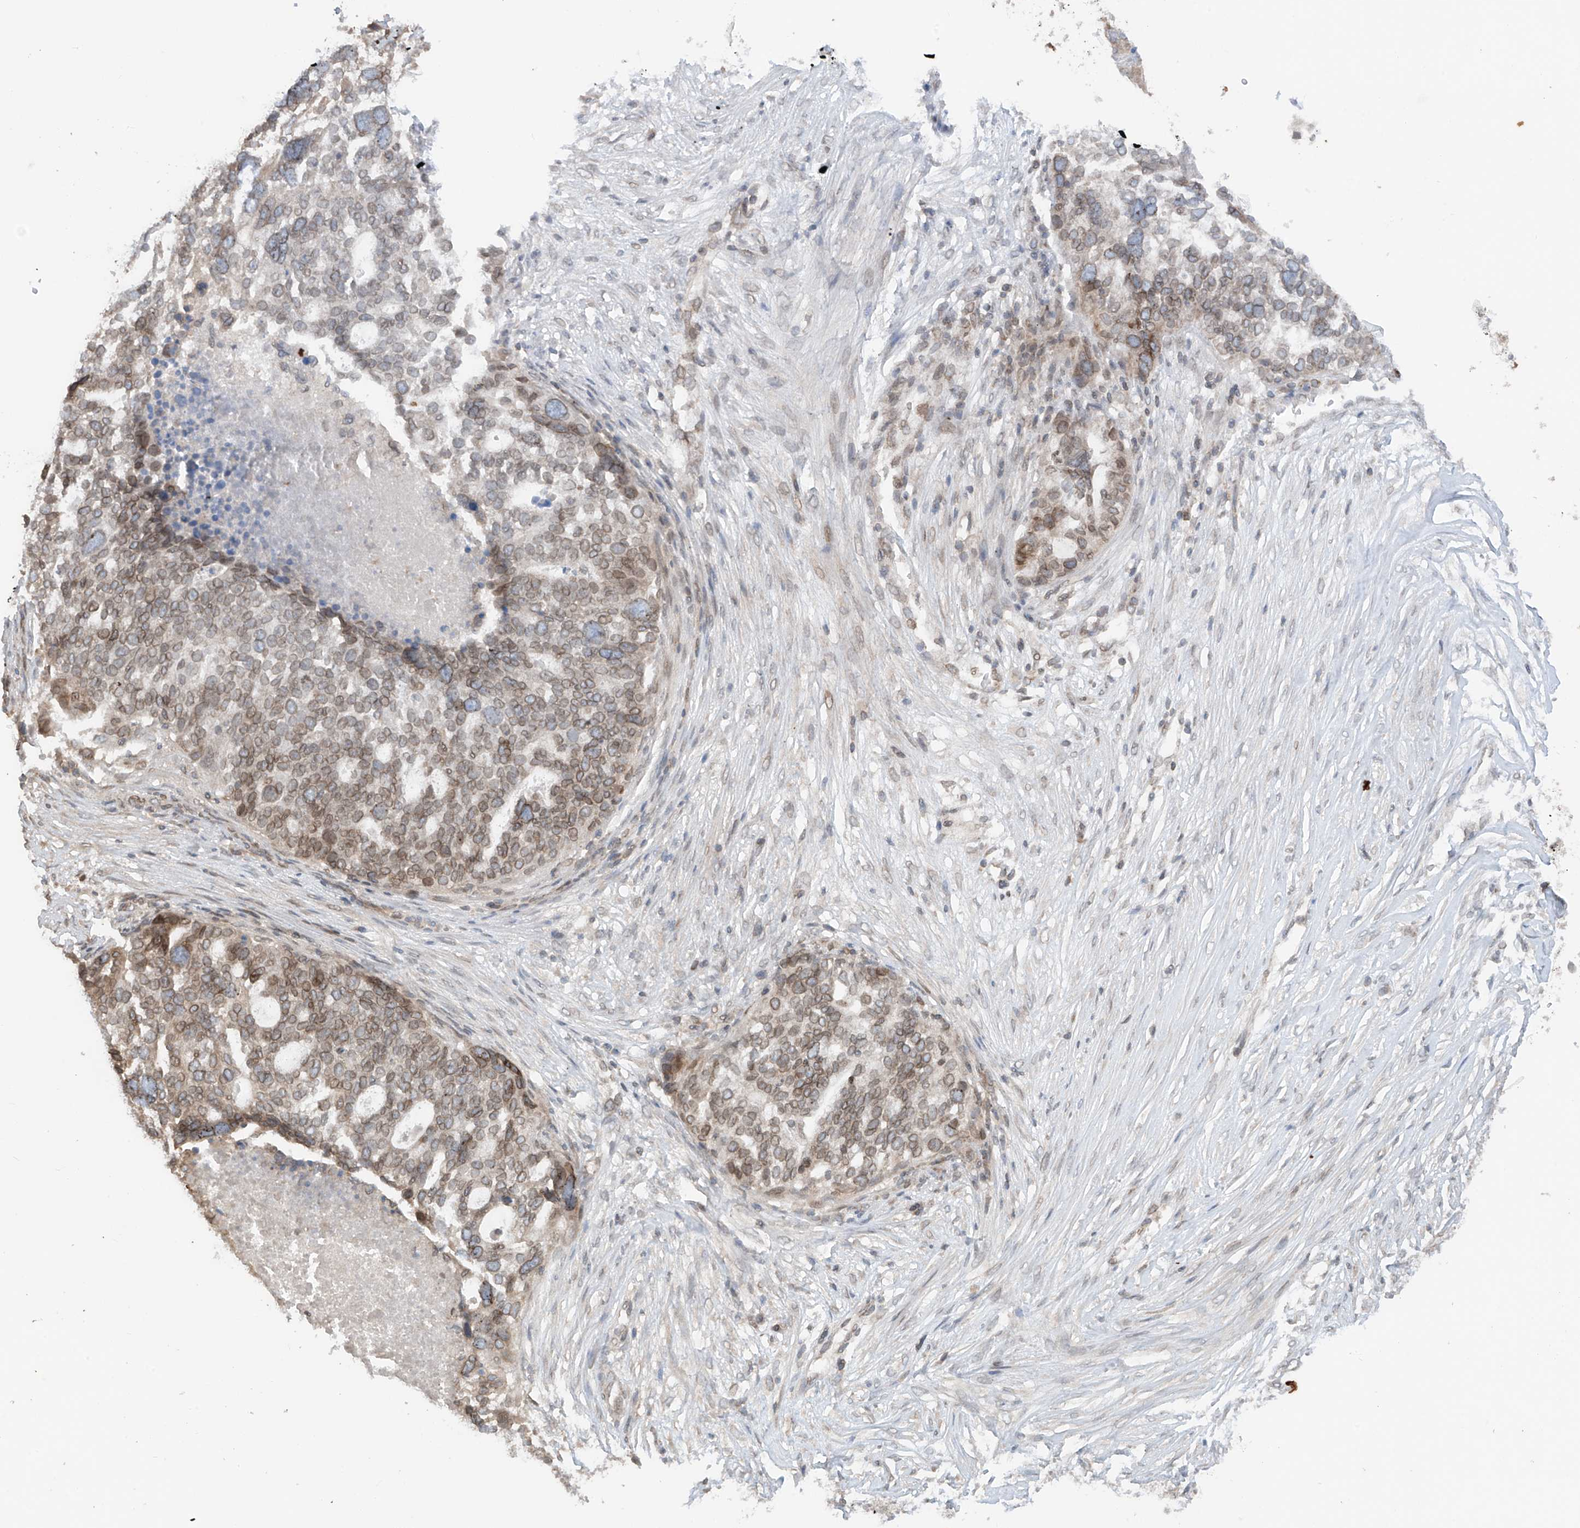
{"staining": {"intensity": "moderate", "quantity": ">75%", "location": "cytoplasmic/membranous,nuclear"}, "tissue": "ovarian cancer", "cell_type": "Tumor cells", "image_type": "cancer", "snomed": [{"axis": "morphology", "description": "Cystadenocarcinoma, serous, NOS"}, {"axis": "topography", "description": "Ovary"}], "caption": "Tumor cells display moderate cytoplasmic/membranous and nuclear expression in about >75% of cells in ovarian cancer.", "gene": "AHCTF1", "patient": {"sex": "female", "age": 59}}